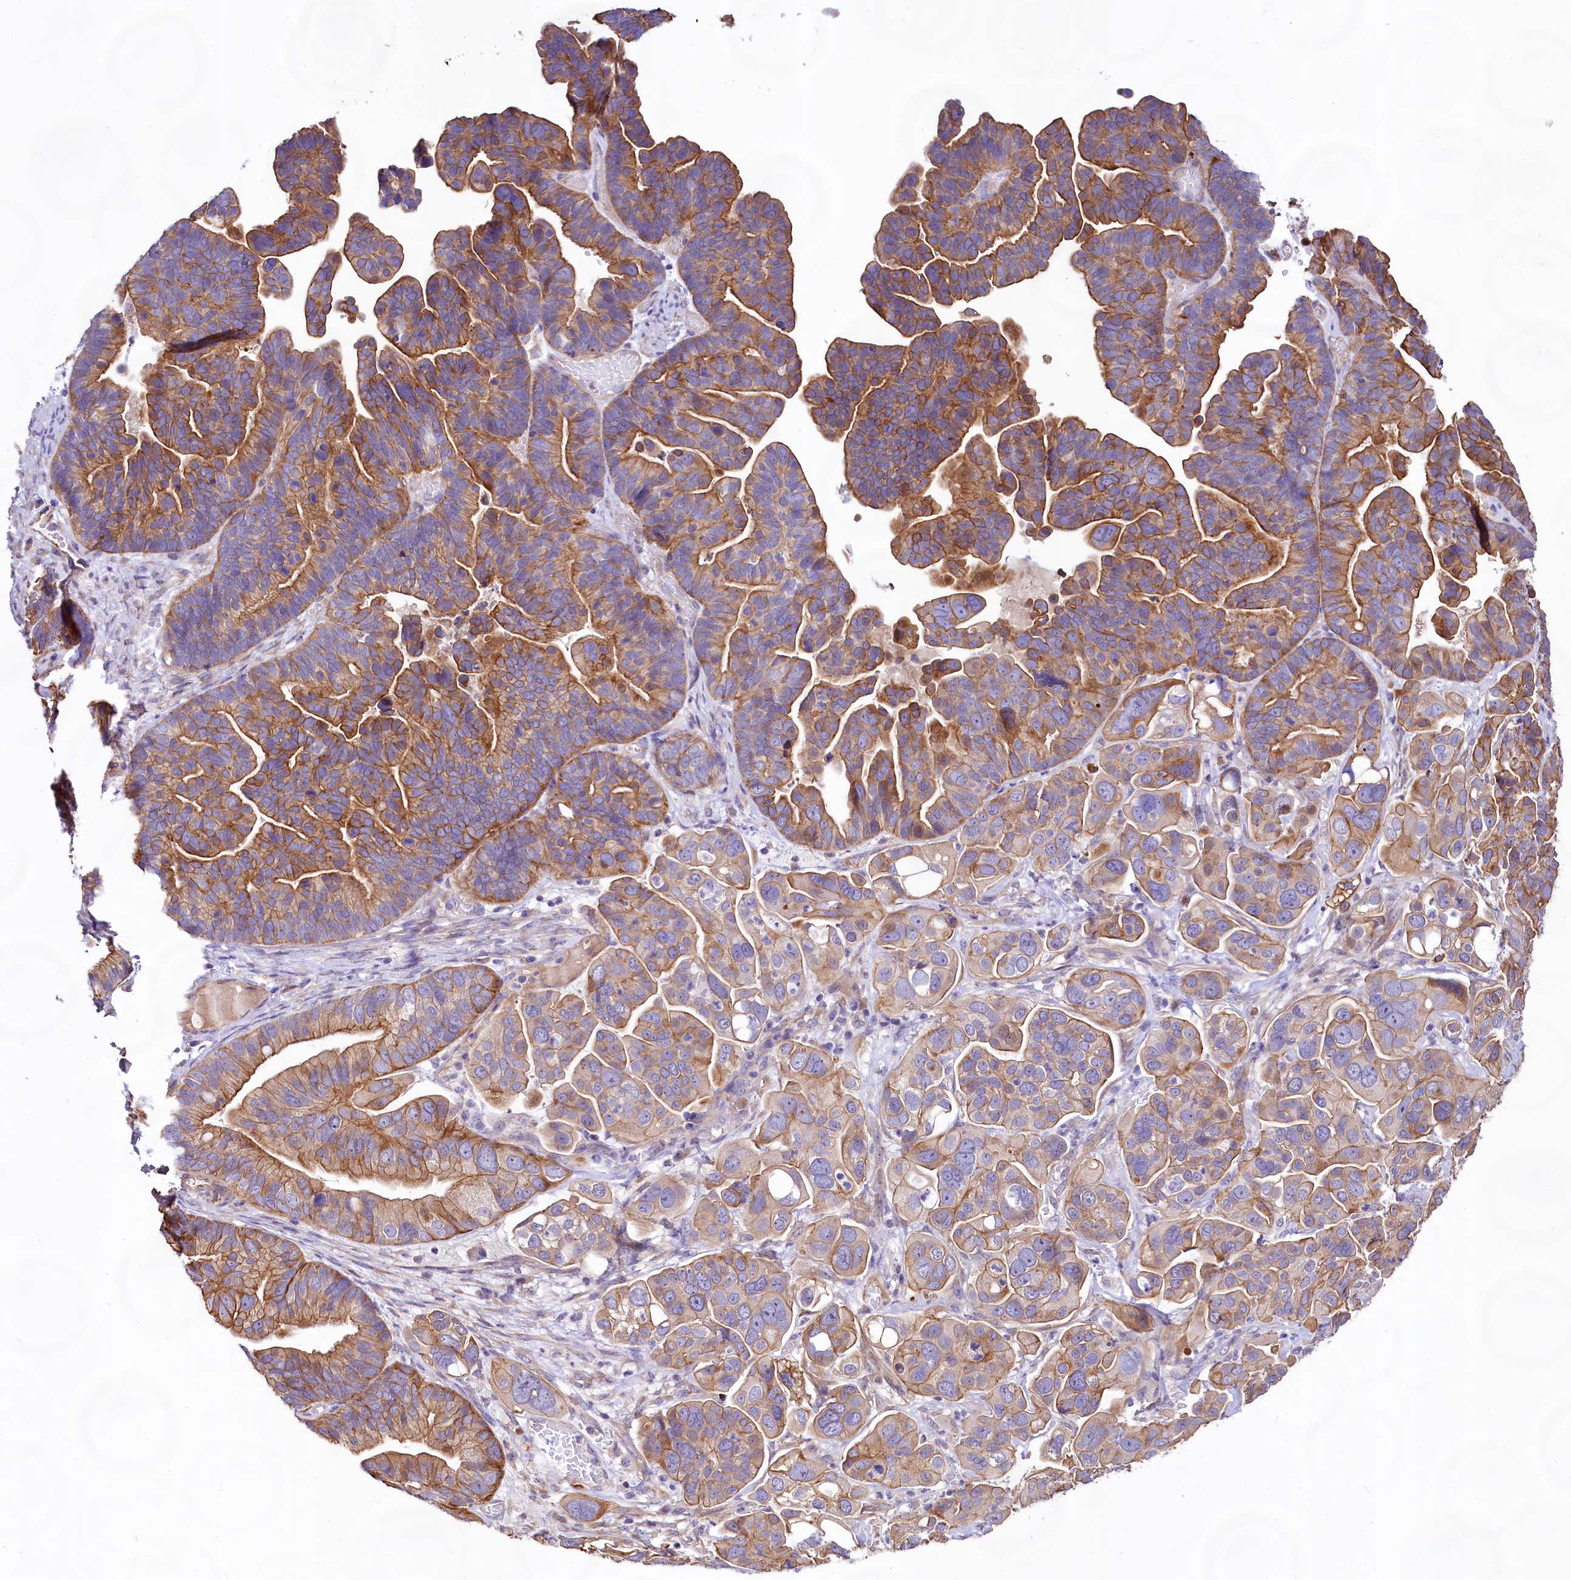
{"staining": {"intensity": "strong", "quantity": ">75%", "location": "cytoplasmic/membranous"}, "tissue": "ovarian cancer", "cell_type": "Tumor cells", "image_type": "cancer", "snomed": [{"axis": "morphology", "description": "Cystadenocarcinoma, serous, NOS"}, {"axis": "topography", "description": "Ovary"}], "caption": "Immunohistochemistry (IHC) of human ovarian cancer (serous cystadenocarcinoma) exhibits high levels of strong cytoplasmic/membranous expression in approximately >75% of tumor cells. (DAB IHC with brightfield microscopy, high magnification).", "gene": "VPS11", "patient": {"sex": "female", "age": 56}}